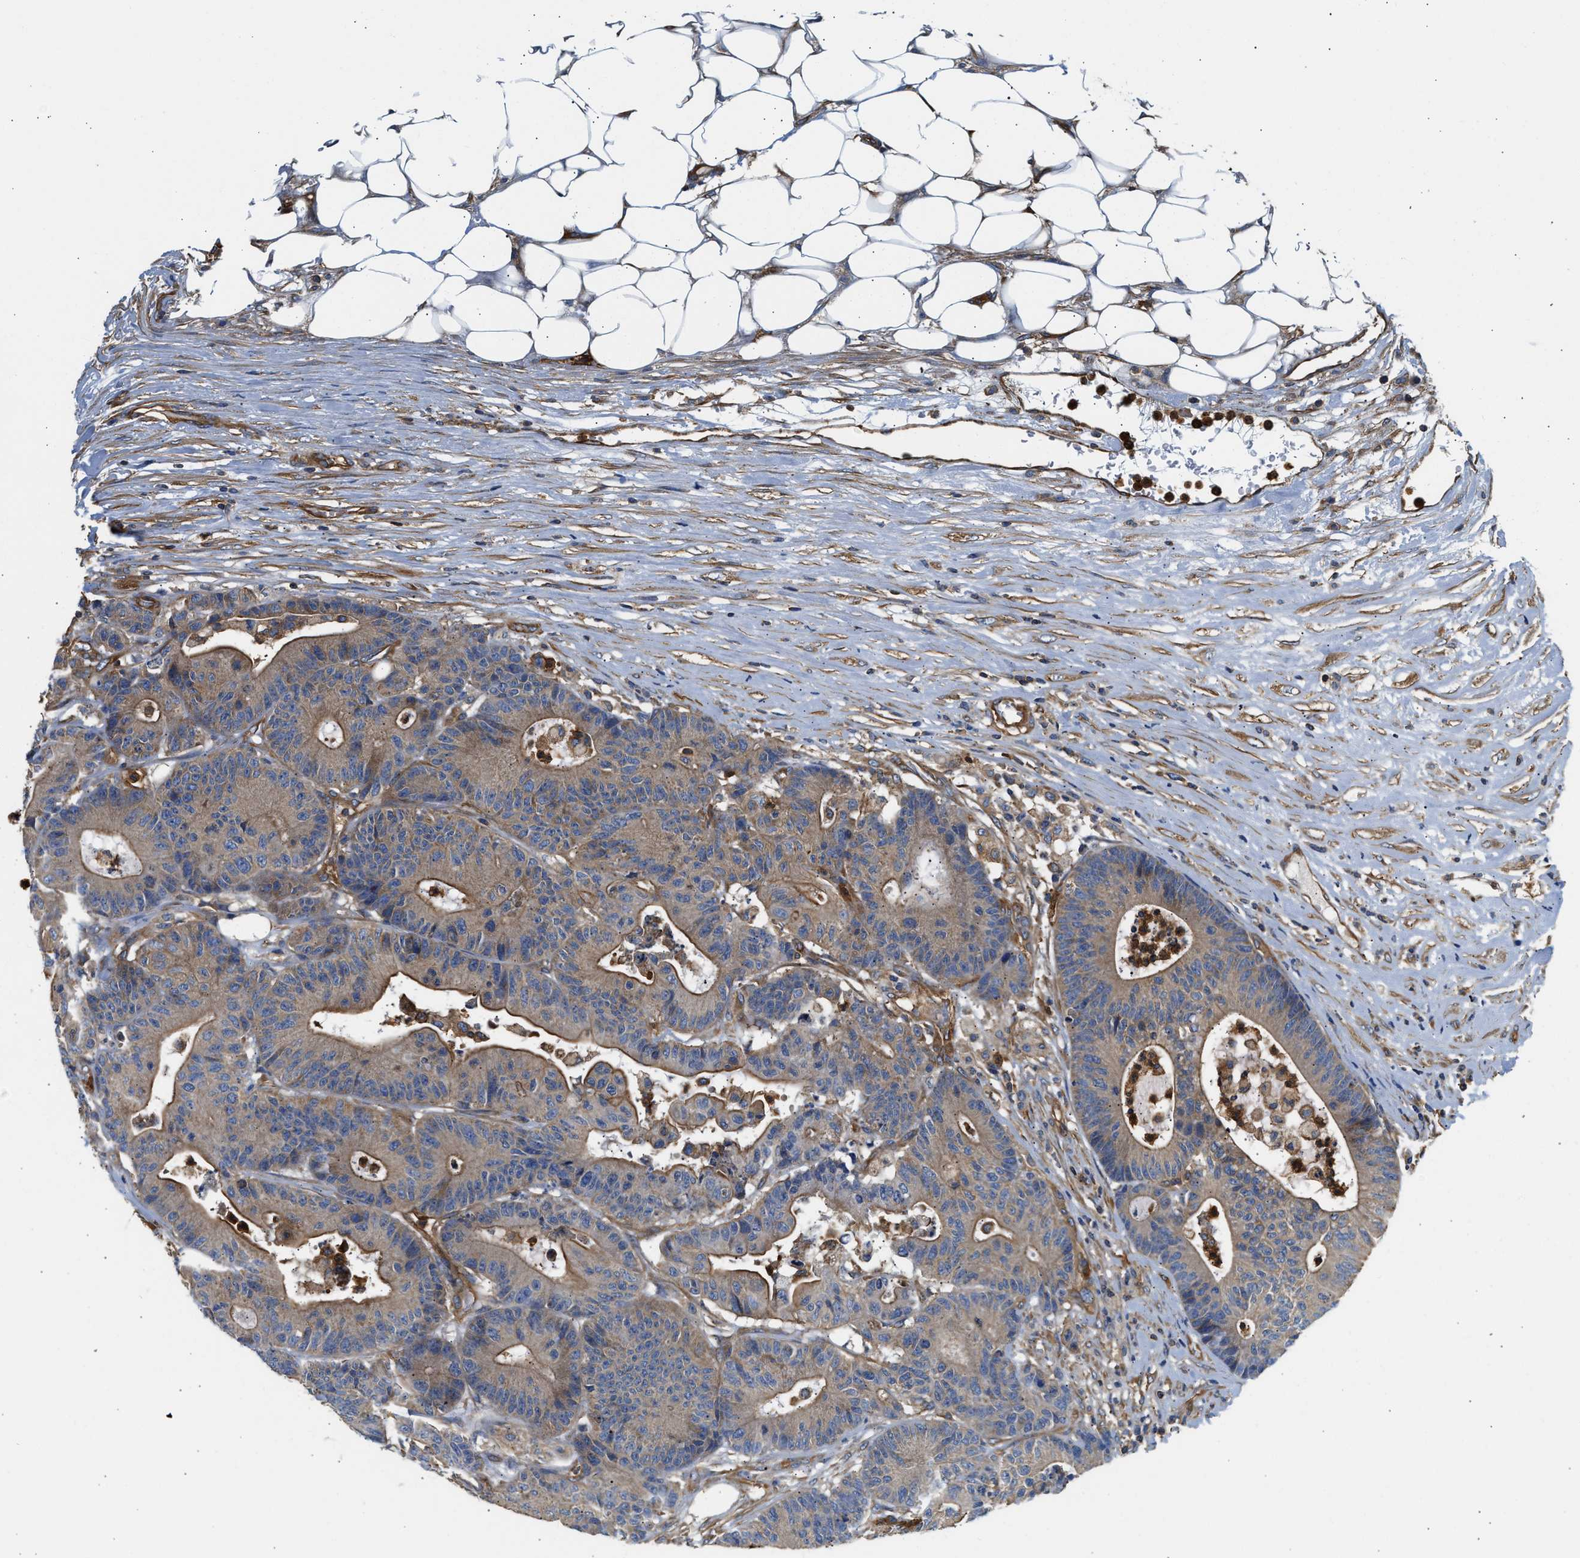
{"staining": {"intensity": "moderate", "quantity": ">75%", "location": "cytoplasmic/membranous"}, "tissue": "colorectal cancer", "cell_type": "Tumor cells", "image_type": "cancer", "snomed": [{"axis": "morphology", "description": "Adenocarcinoma, NOS"}, {"axis": "topography", "description": "Colon"}], "caption": "High-power microscopy captured an immunohistochemistry photomicrograph of colorectal adenocarcinoma, revealing moderate cytoplasmic/membranous staining in about >75% of tumor cells.", "gene": "SAMD9L", "patient": {"sex": "female", "age": 84}}